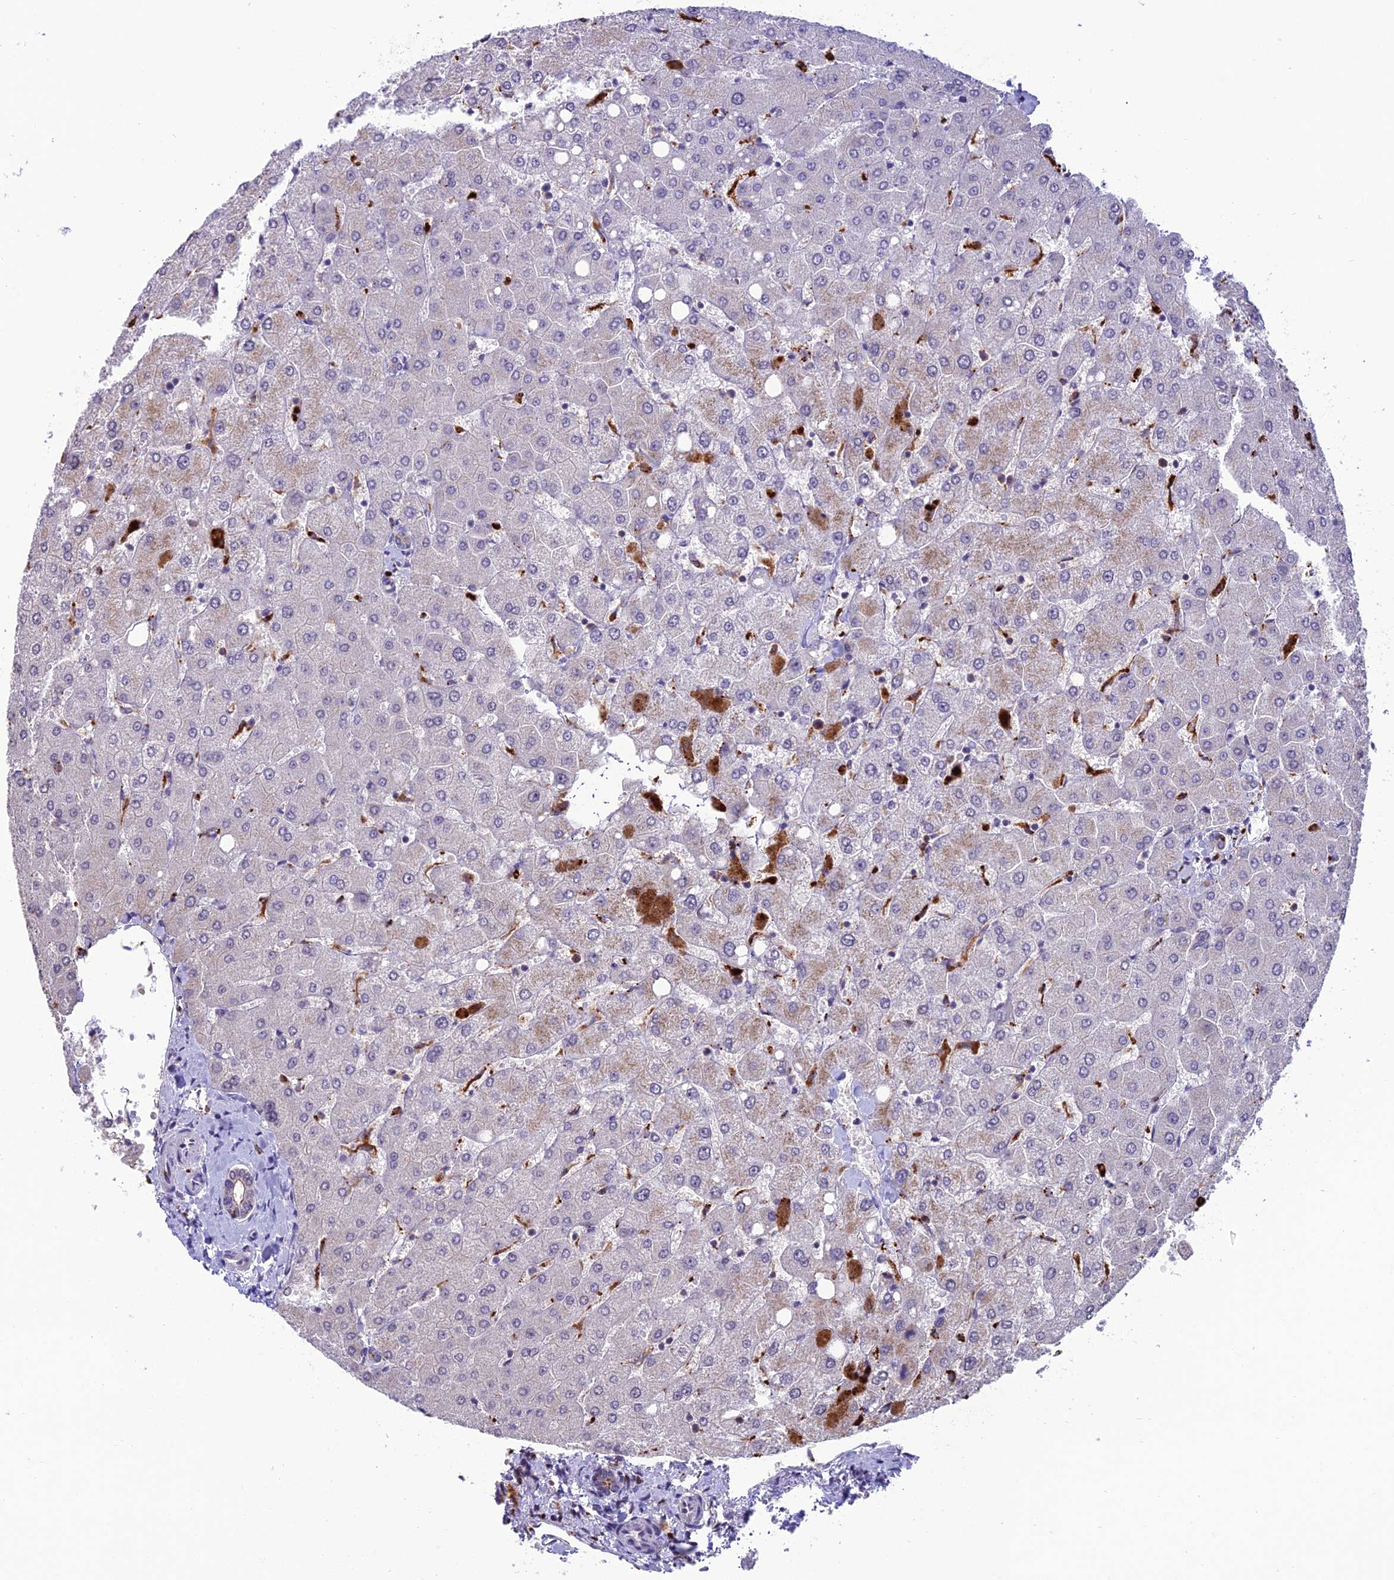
{"staining": {"intensity": "negative", "quantity": "none", "location": "none"}, "tissue": "liver", "cell_type": "Cholangiocytes", "image_type": "normal", "snomed": [{"axis": "morphology", "description": "Normal tissue, NOS"}, {"axis": "topography", "description": "Liver"}], "caption": "DAB immunohistochemical staining of normal liver reveals no significant expression in cholangiocytes.", "gene": "ARHGEF18", "patient": {"sex": "female", "age": 54}}